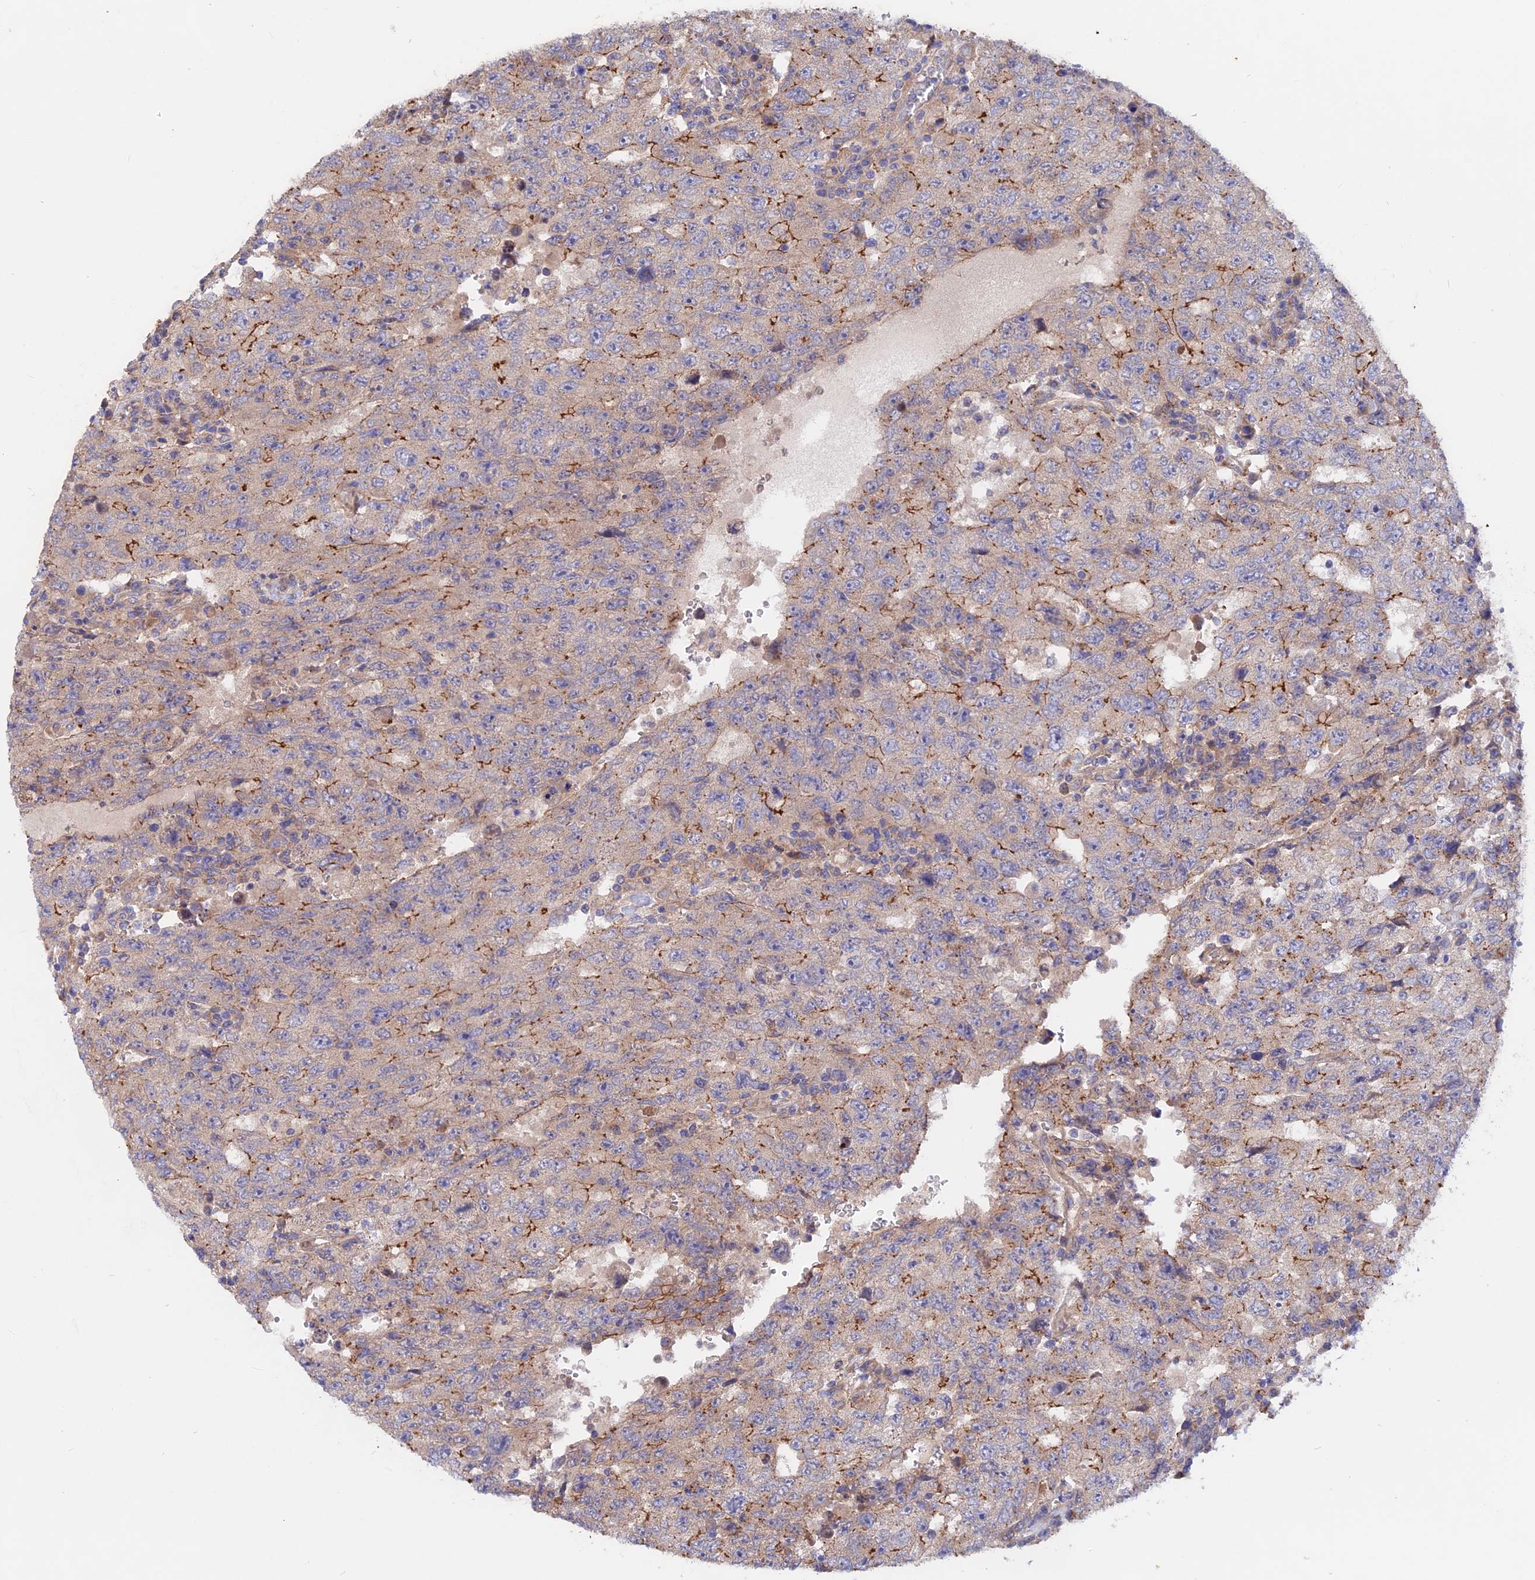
{"staining": {"intensity": "moderate", "quantity": "<25%", "location": "cytoplasmic/membranous"}, "tissue": "testis cancer", "cell_type": "Tumor cells", "image_type": "cancer", "snomed": [{"axis": "morphology", "description": "Carcinoma, Embryonal, NOS"}, {"axis": "topography", "description": "Testis"}], "caption": "A high-resolution image shows IHC staining of testis embryonal carcinoma, which demonstrates moderate cytoplasmic/membranous expression in approximately <25% of tumor cells.", "gene": "HYCC1", "patient": {"sex": "male", "age": 26}}